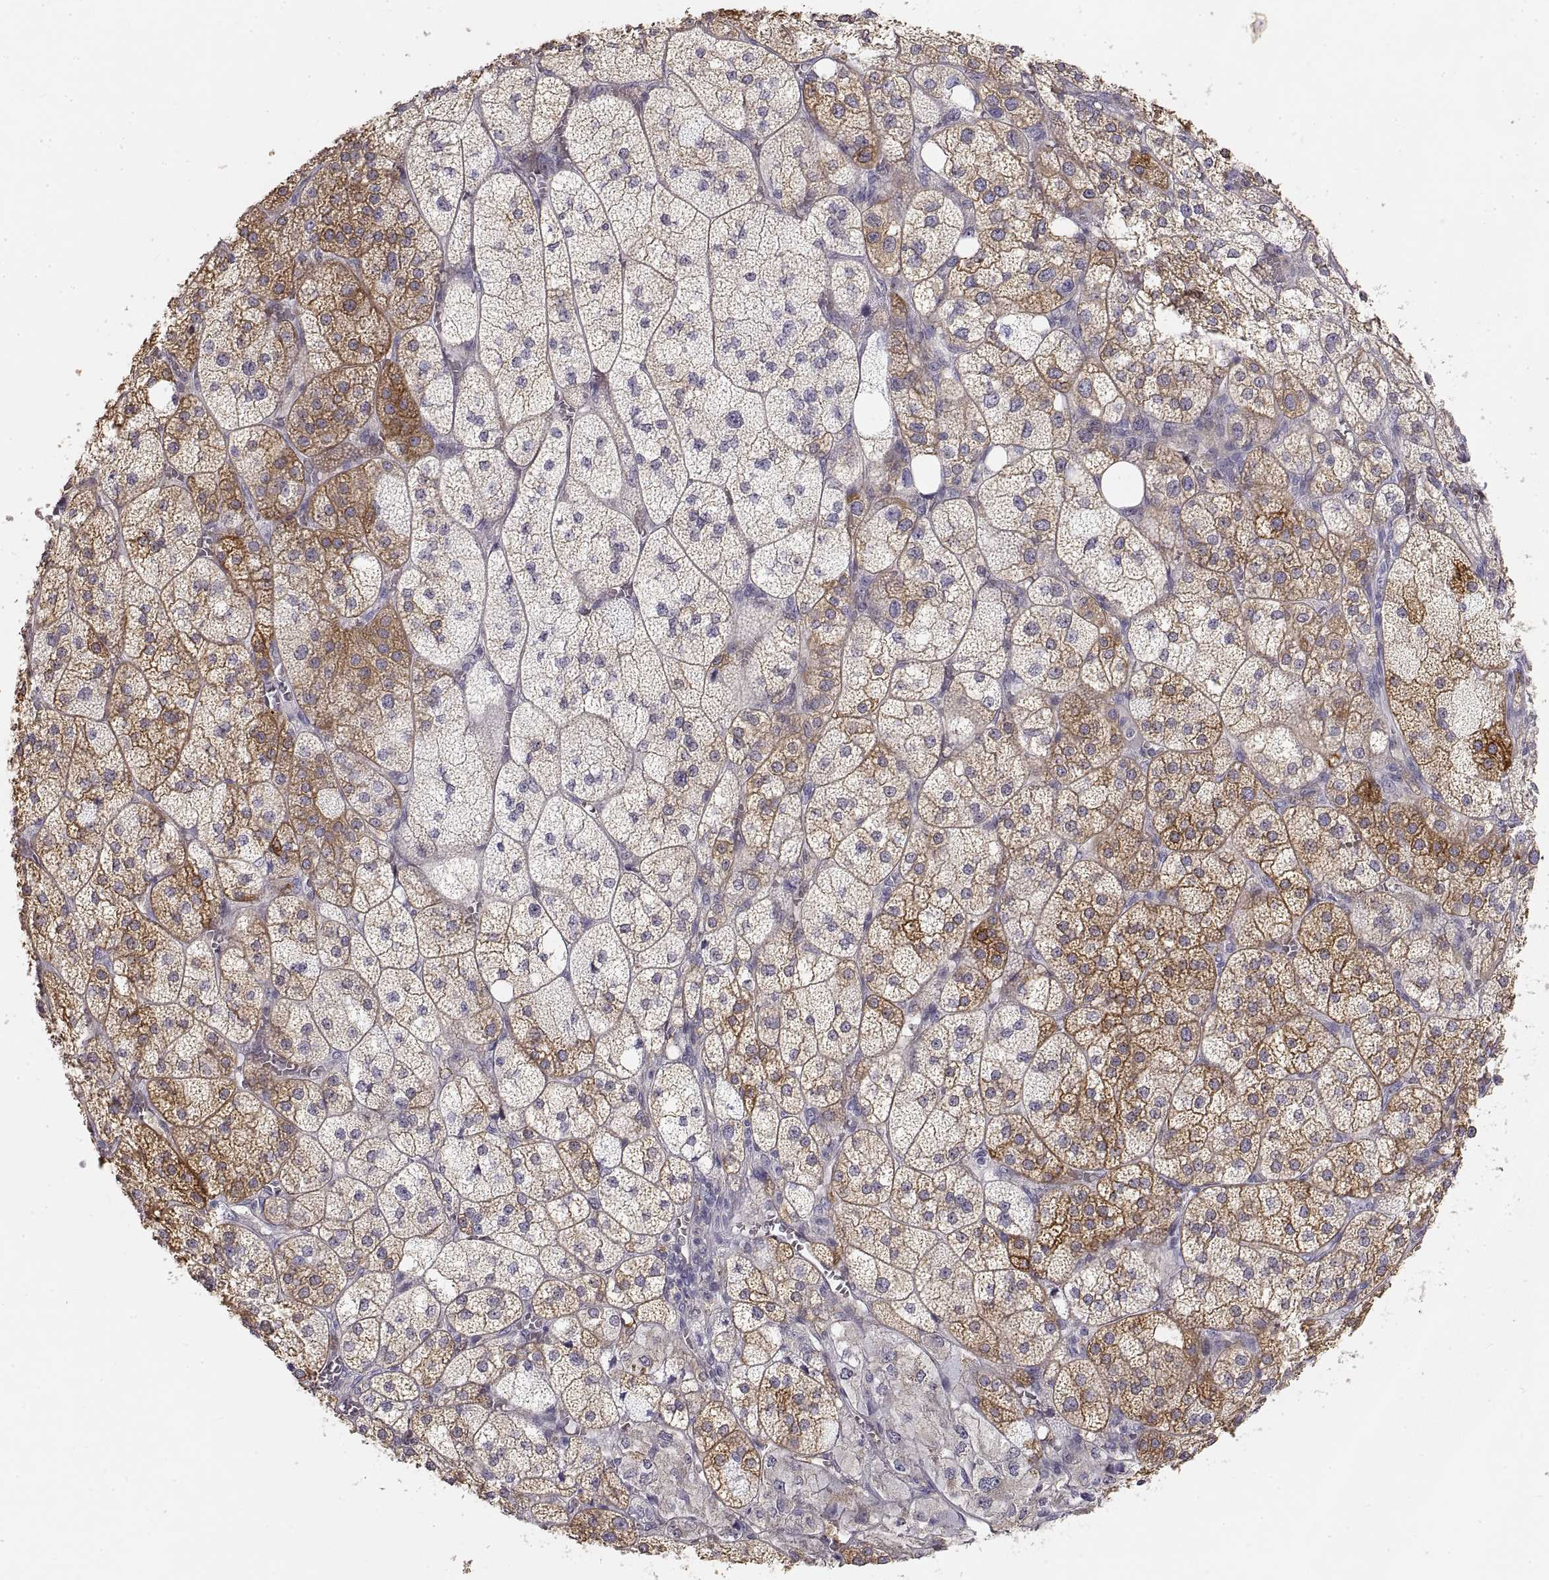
{"staining": {"intensity": "strong", "quantity": "25%-75%", "location": "cytoplasmic/membranous"}, "tissue": "adrenal gland", "cell_type": "Glandular cells", "image_type": "normal", "snomed": [{"axis": "morphology", "description": "Normal tissue, NOS"}, {"axis": "topography", "description": "Adrenal gland"}], "caption": "Brown immunohistochemical staining in benign human adrenal gland demonstrates strong cytoplasmic/membranous expression in about 25%-75% of glandular cells. (Brightfield microscopy of DAB IHC at high magnification).", "gene": "HSP90AB1", "patient": {"sex": "female", "age": 60}}